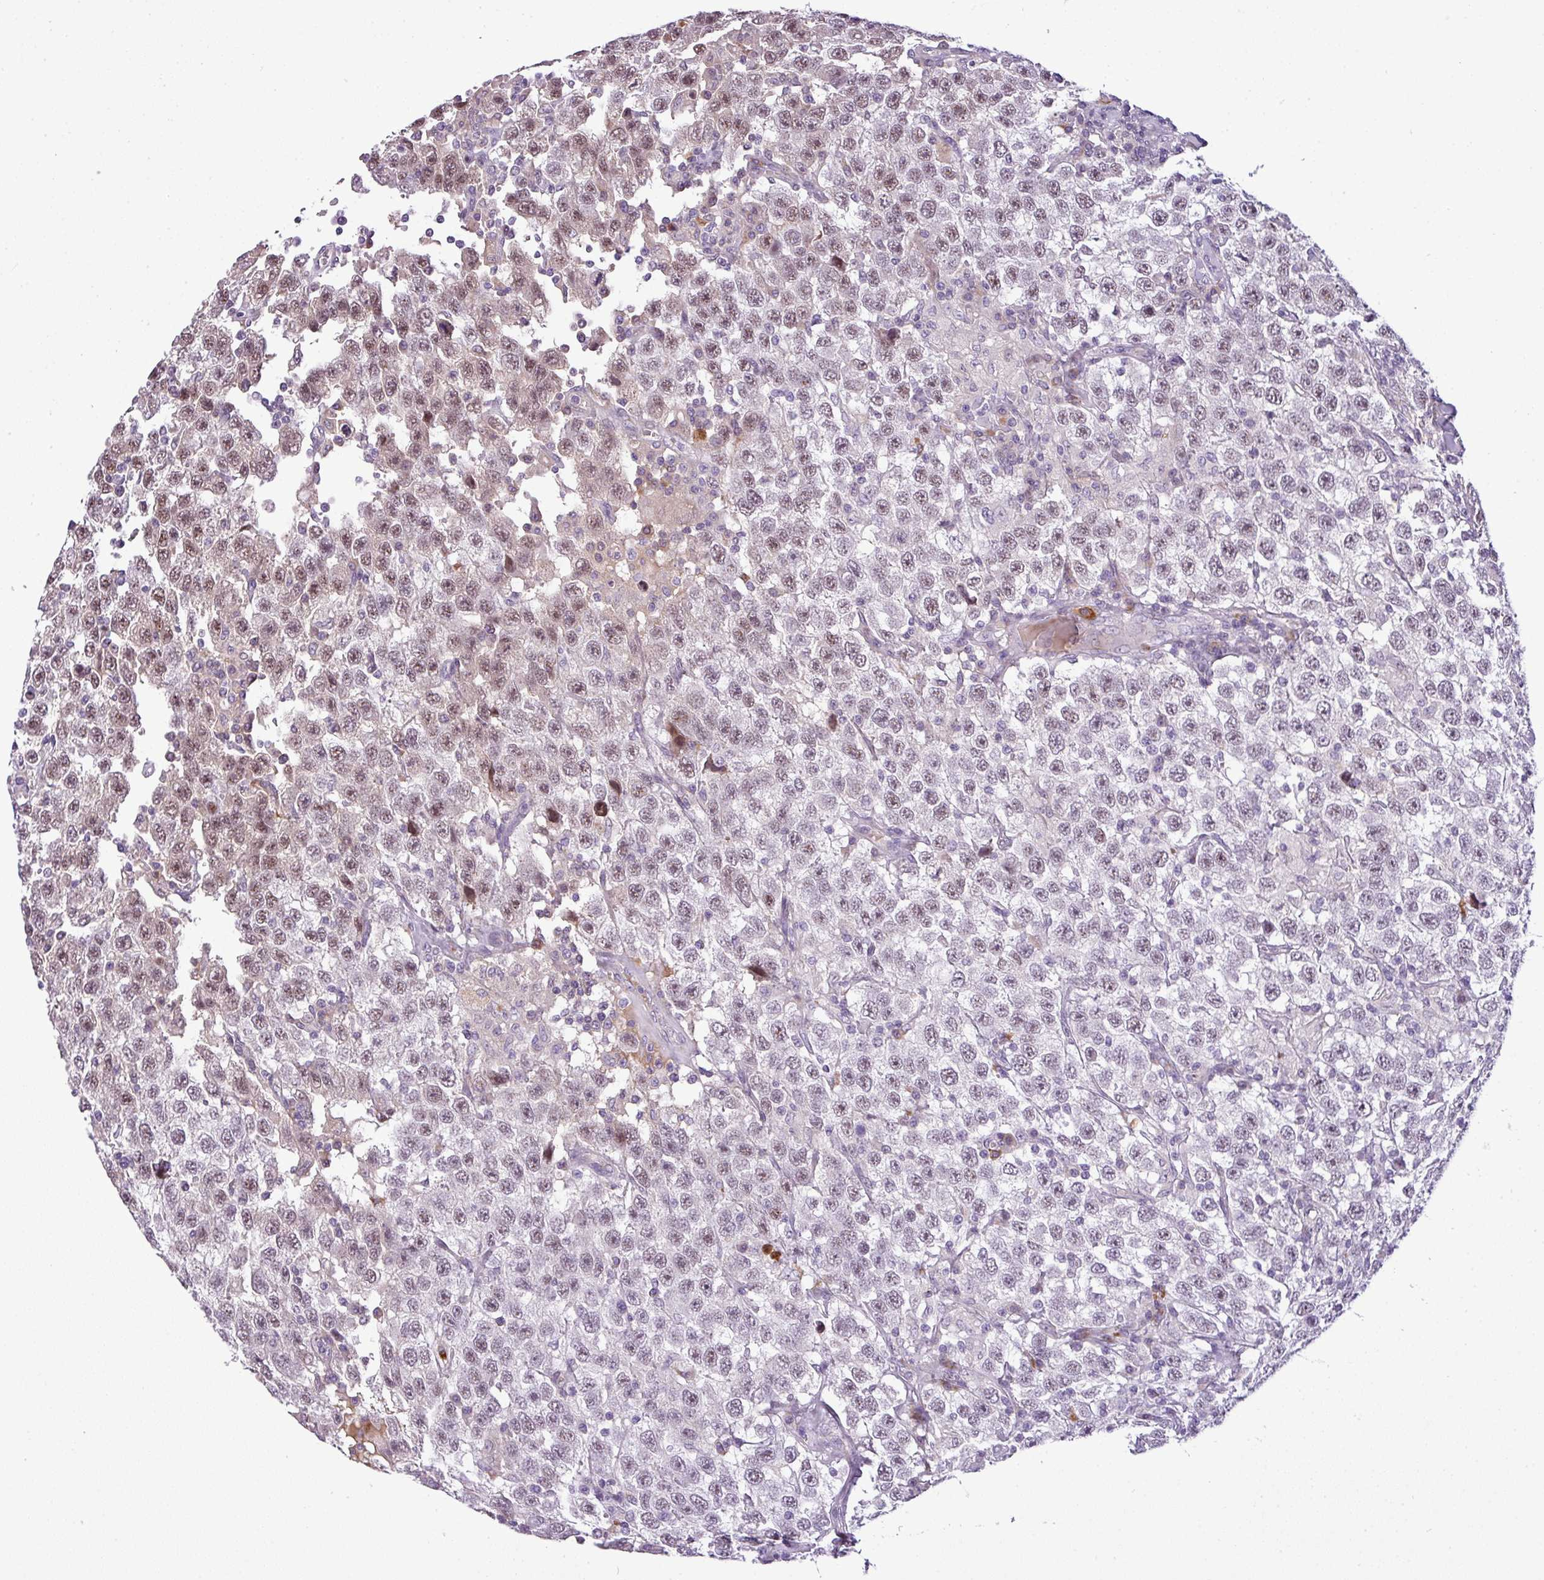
{"staining": {"intensity": "moderate", "quantity": "25%-75%", "location": "nuclear"}, "tissue": "testis cancer", "cell_type": "Tumor cells", "image_type": "cancer", "snomed": [{"axis": "morphology", "description": "Seminoma, NOS"}, {"axis": "topography", "description": "Testis"}], "caption": "There is medium levels of moderate nuclear staining in tumor cells of testis cancer (seminoma), as demonstrated by immunohistochemical staining (brown color).", "gene": "C4B", "patient": {"sex": "male", "age": 41}}